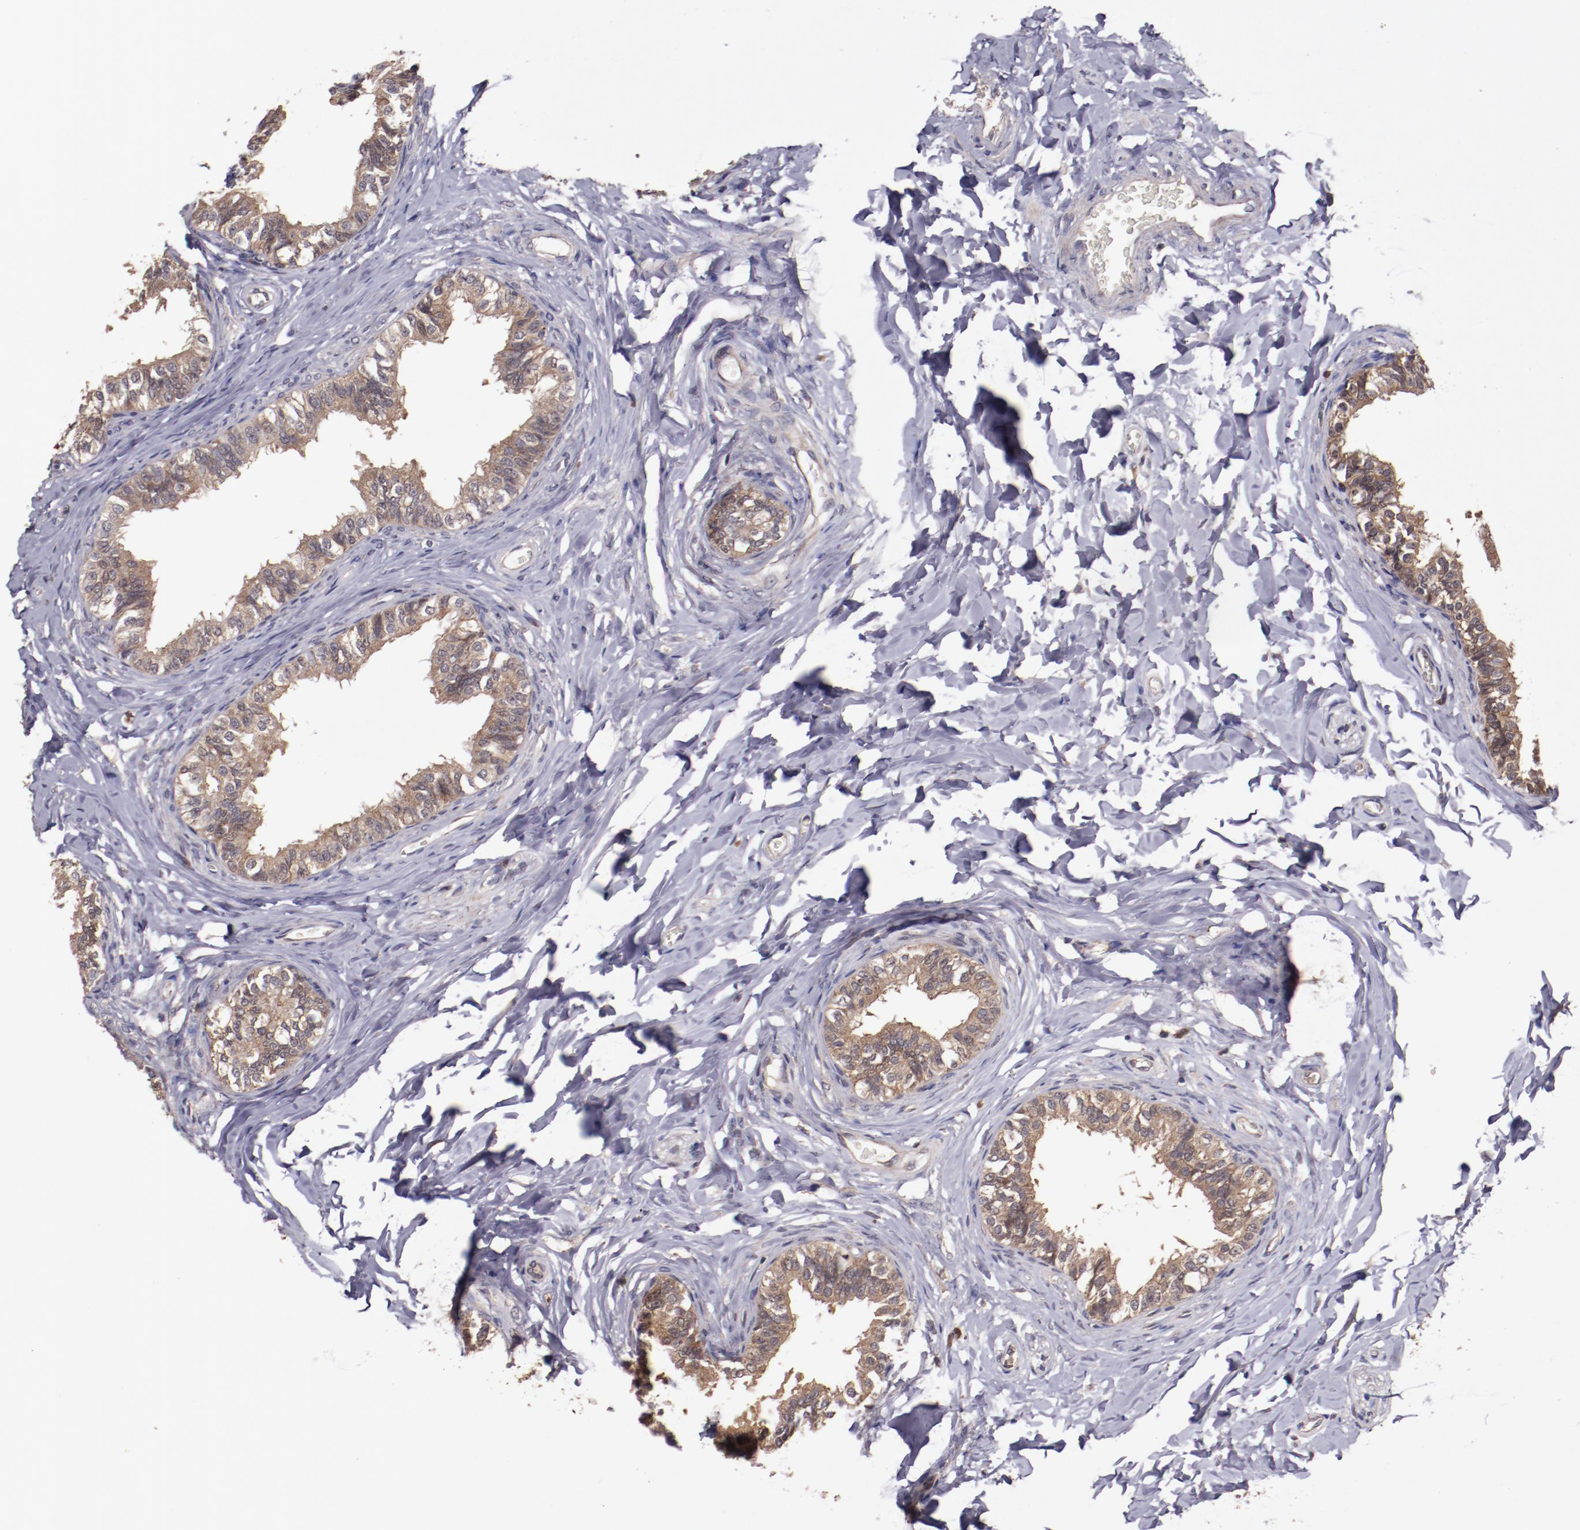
{"staining": {"intensity": "weak", "quantity": ">75%", "location": "cytoplasmic/membranous"}, "tissue": "epididymis", "cell_type": "Glandular cells", "image_type": "normal", "snomed": [{"axis": "morphology", "description": "Normal tissue, NOS"}, {"axis": "topography", "description": "Soft tissue"}, {"axis": "topography", "description": "Epididymis"}], "caption": "Protein expression analysis of benign epididymis exhibits weak cytoplasmic/membranous expression in approximately >75% of glandular cells.", "gene": "FTSJ1", "patient": {"sex": "male", "age": 26}}